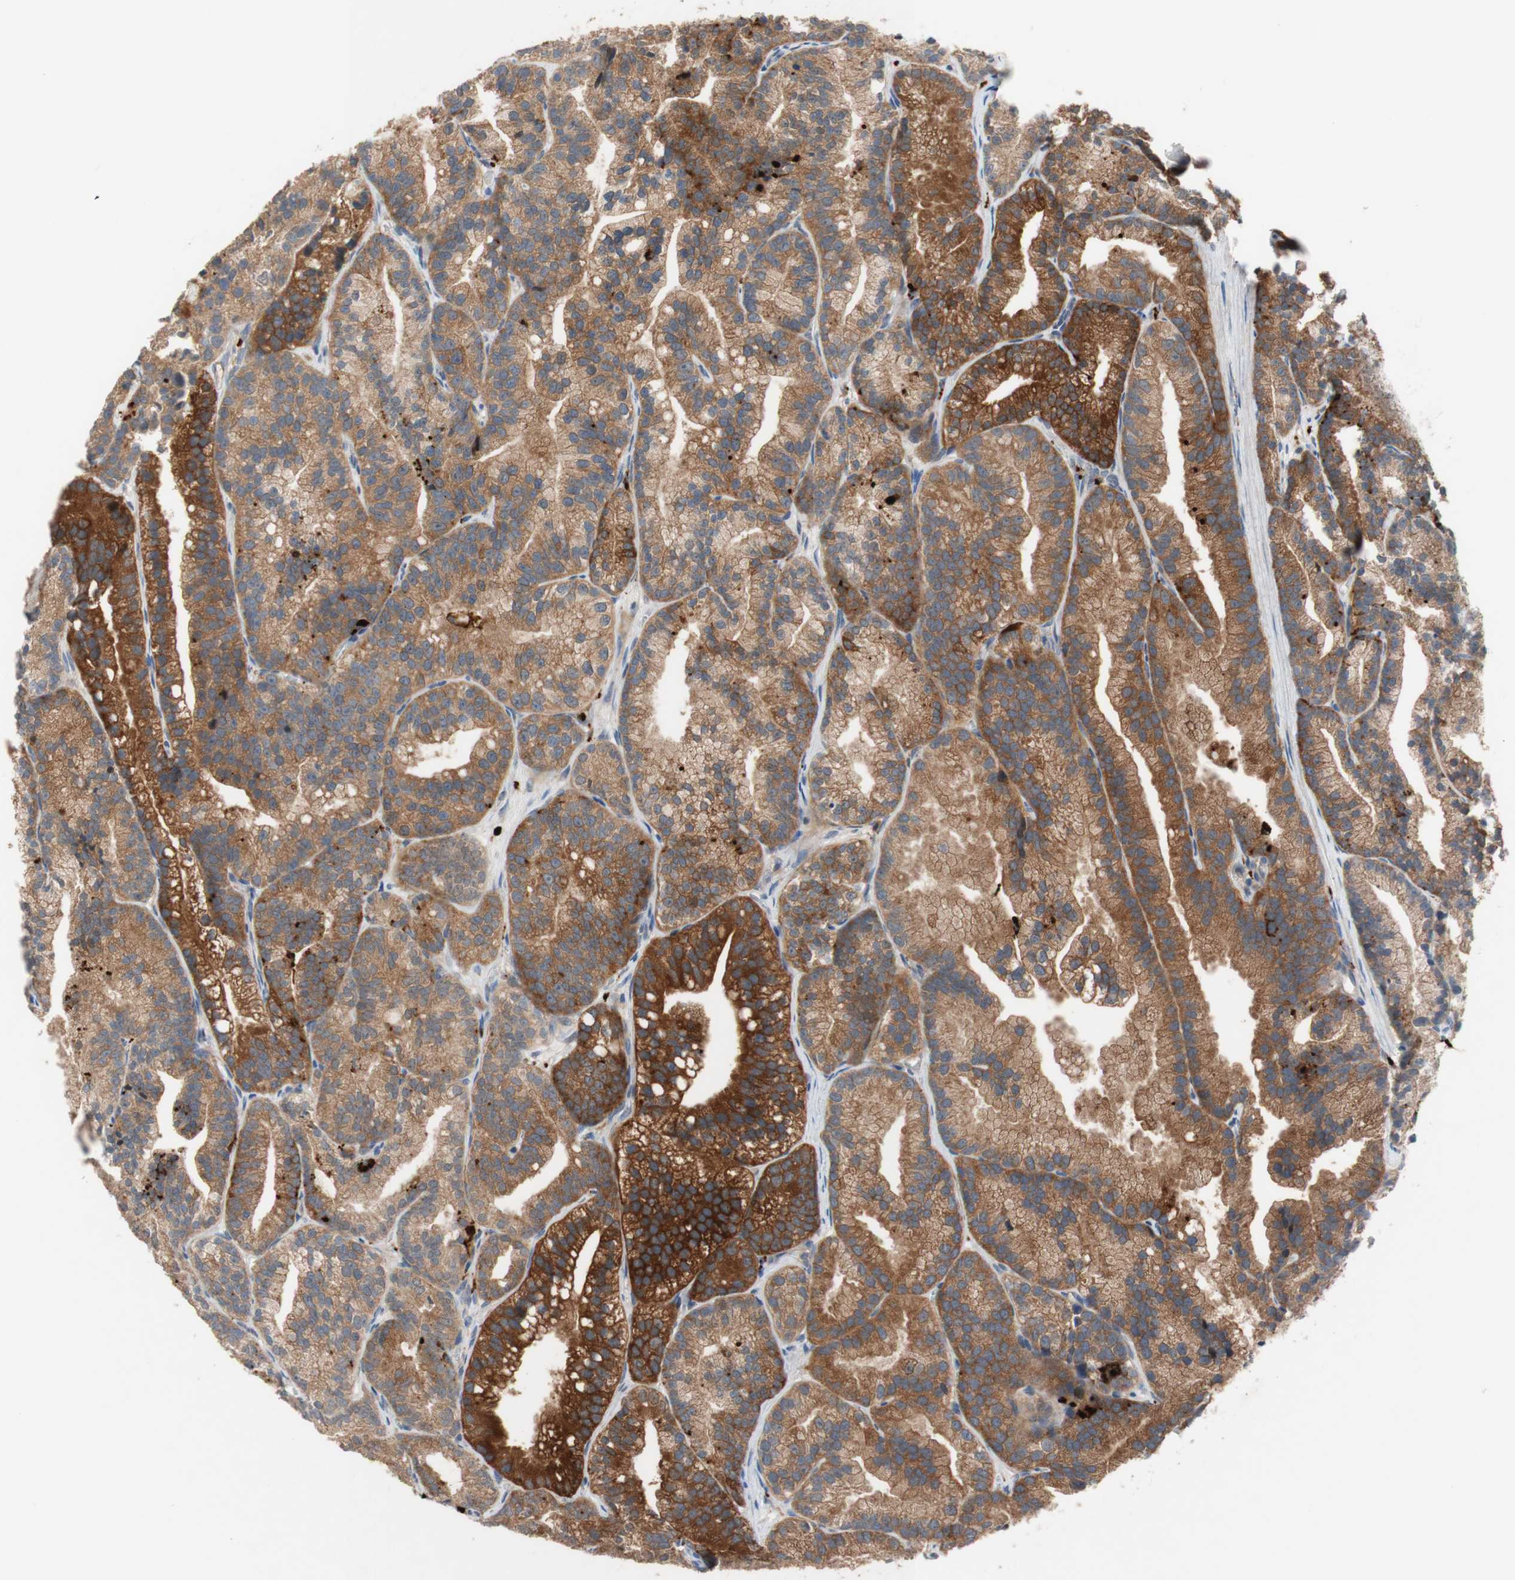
{"staining": {"intensity": "moderate", "quantity": ">75%", "location": "cytoplasmic/membranous"}, "tissue": "prostate cancer", "cell_type": "Tumor cells", "image_type": "cancer", "snomed": [{"axis": "morphology", "description": "Adenocarcinoma, Low grade"}, {"axis": "topography", "description": "Prostate"}], "caption": "This image demonstrates immunohistochemistry (IHC) staining of prostate cancer (adenocarcinoma (low-grade)), with medium moderate cytoplasmic/membranous expression in approximately >75% of tumor cells.", "gene": "PEX2", "patient": {"sex": "male", "age": 89}}